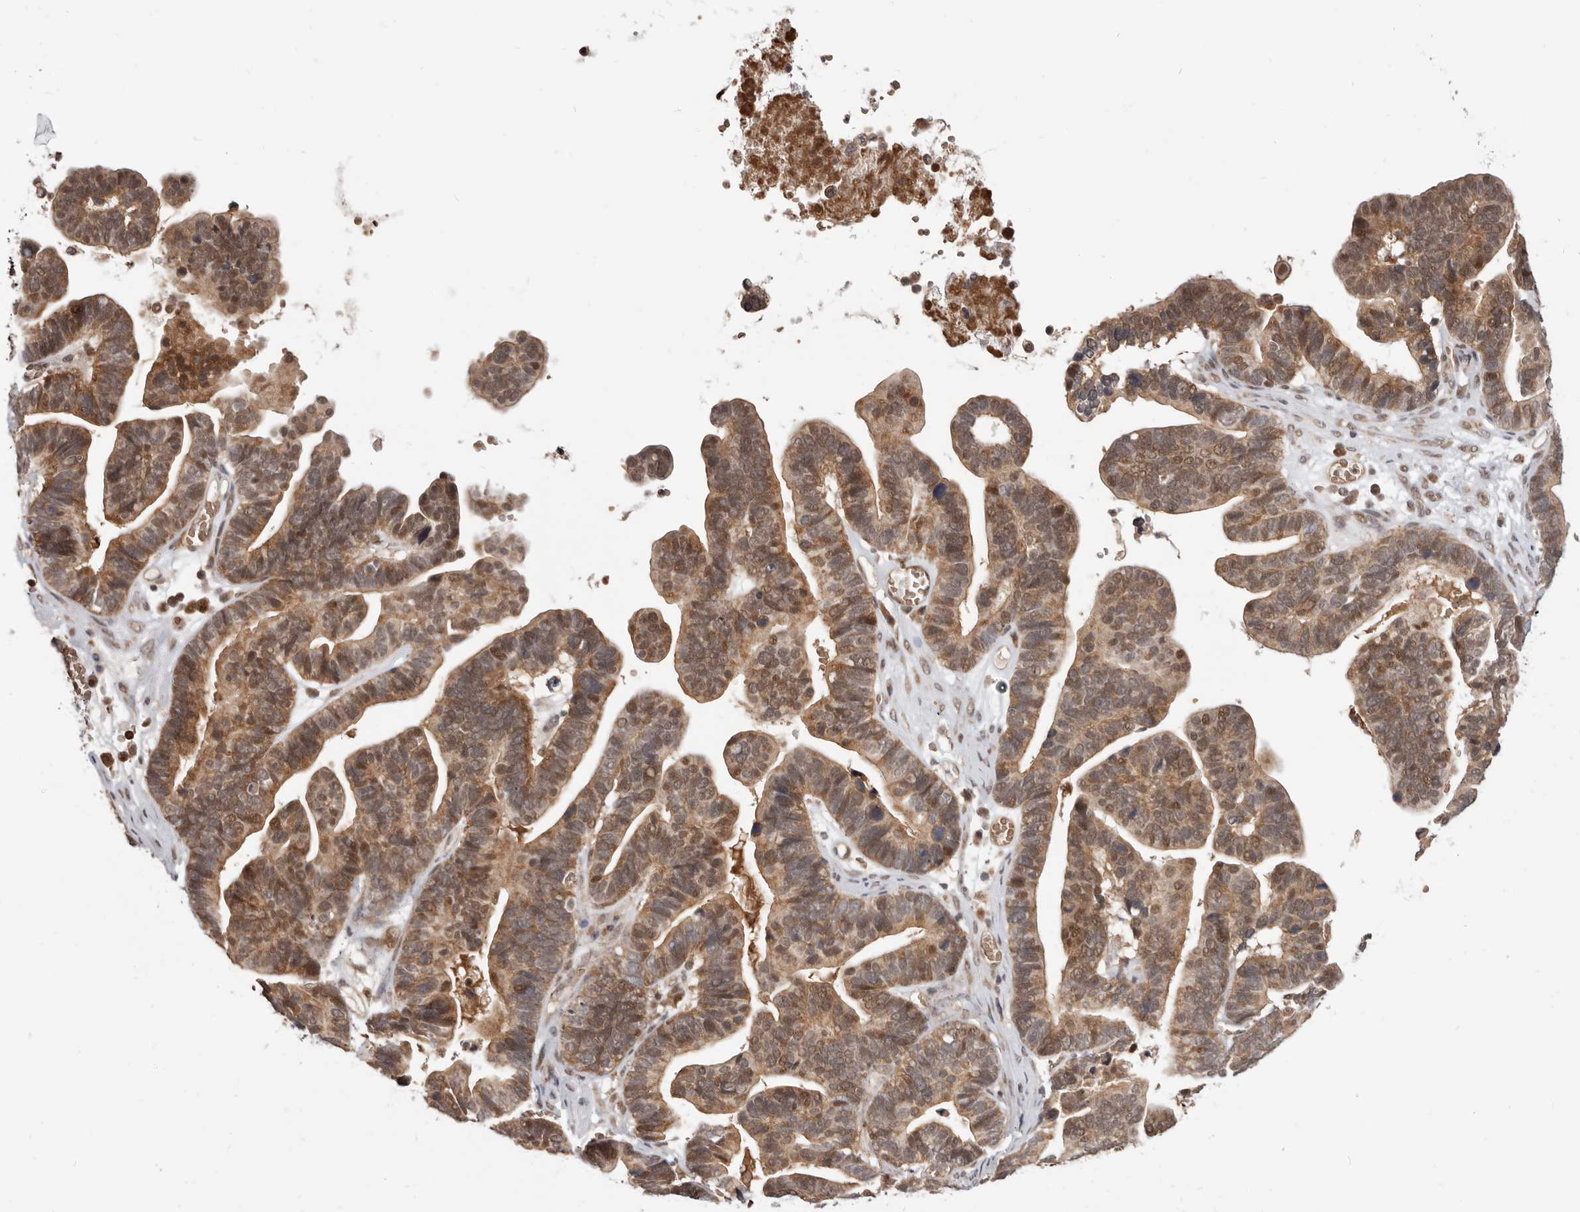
{"staining": {"intensity": "moderate", "quantity": ">75%", "location": "cytoplasmic/membranous,nuclear"}, "tissue": "ovarian cancer", "cell_type": "Tumor cells", "image_type": "cancer", "snomed": [{"axis": "morphology", "description": "Cystadenocarcinoma, serous, NOS"}, {"axis": "topography", "description": "Ovary"}], "caption": "Immunohistochemistry (IHC) photomicrograph of neoplastic tissue: ovarian serous cystadenocarcinoma stained using immunohistochemistry demonstrates medium levels of moderate protein expression localized specifically in the cytoplasmic/membranous and nuclear of tumor cells, appearing as a cytoplasmic/membranous and nuclear brown color.", "gene": "NCOA3", "patient": {"sex": "female", "age": 56}}